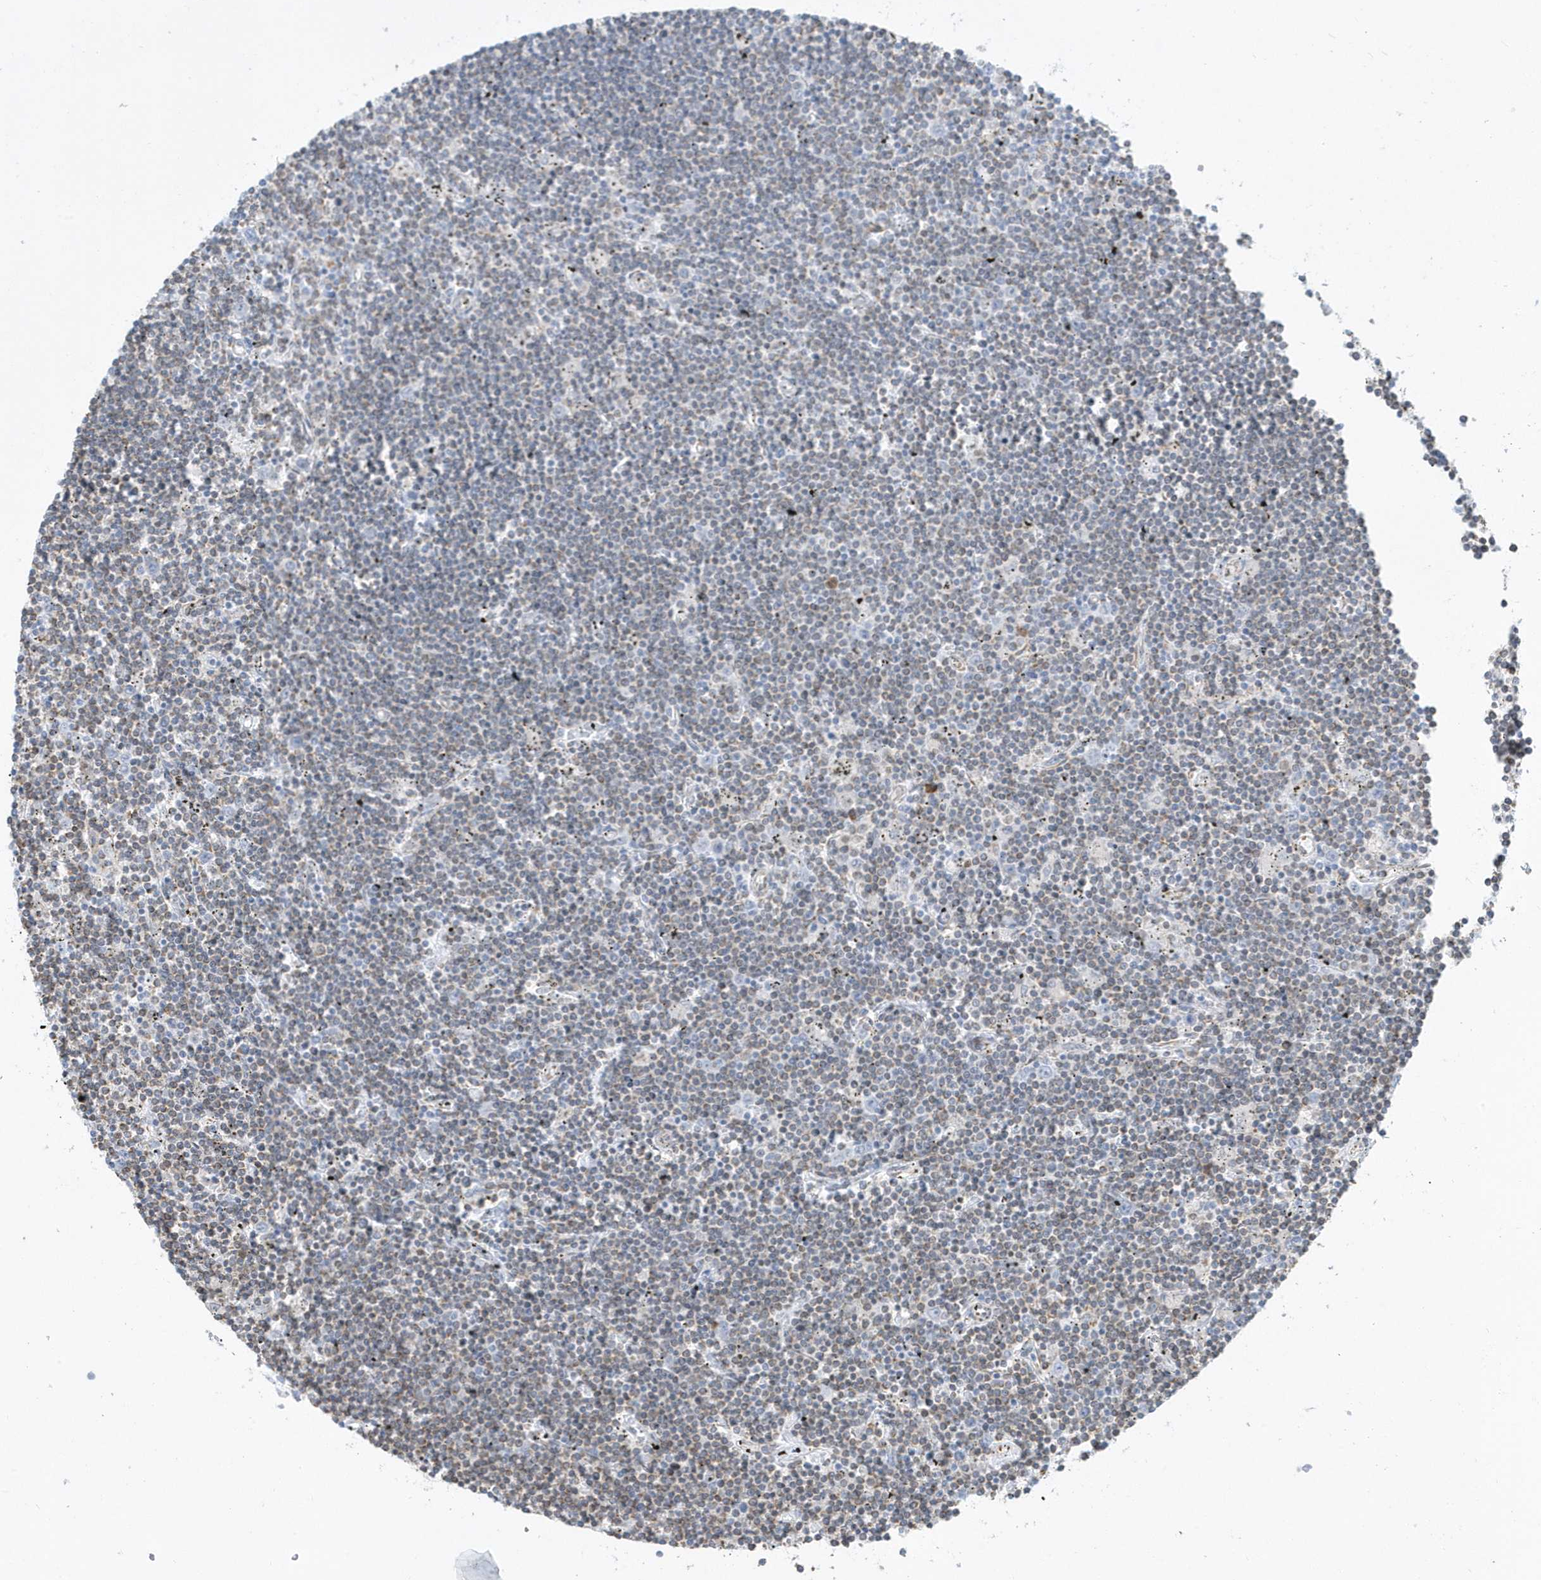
{"staining": {"intensity": "weak", "quantity": "<25%", "location": "cytoplasmic/membranous"}, "tissue": "lymphoma", "cell_type": "Tumor cells", "image_type": "cancer", "snomed": [{"axis": "morphology", "description": "Malignant lymphoma, non-Hodgkin's type, Low grade"}, {"axis": "topography", "description": "Spleen"}], "caption": "The immunohistochemistry histopathology image has no significant expression in tumor cells of lymphoma tissue.", "gene": "DCAF1", "patient": {"sex": "male", "age": 76}}